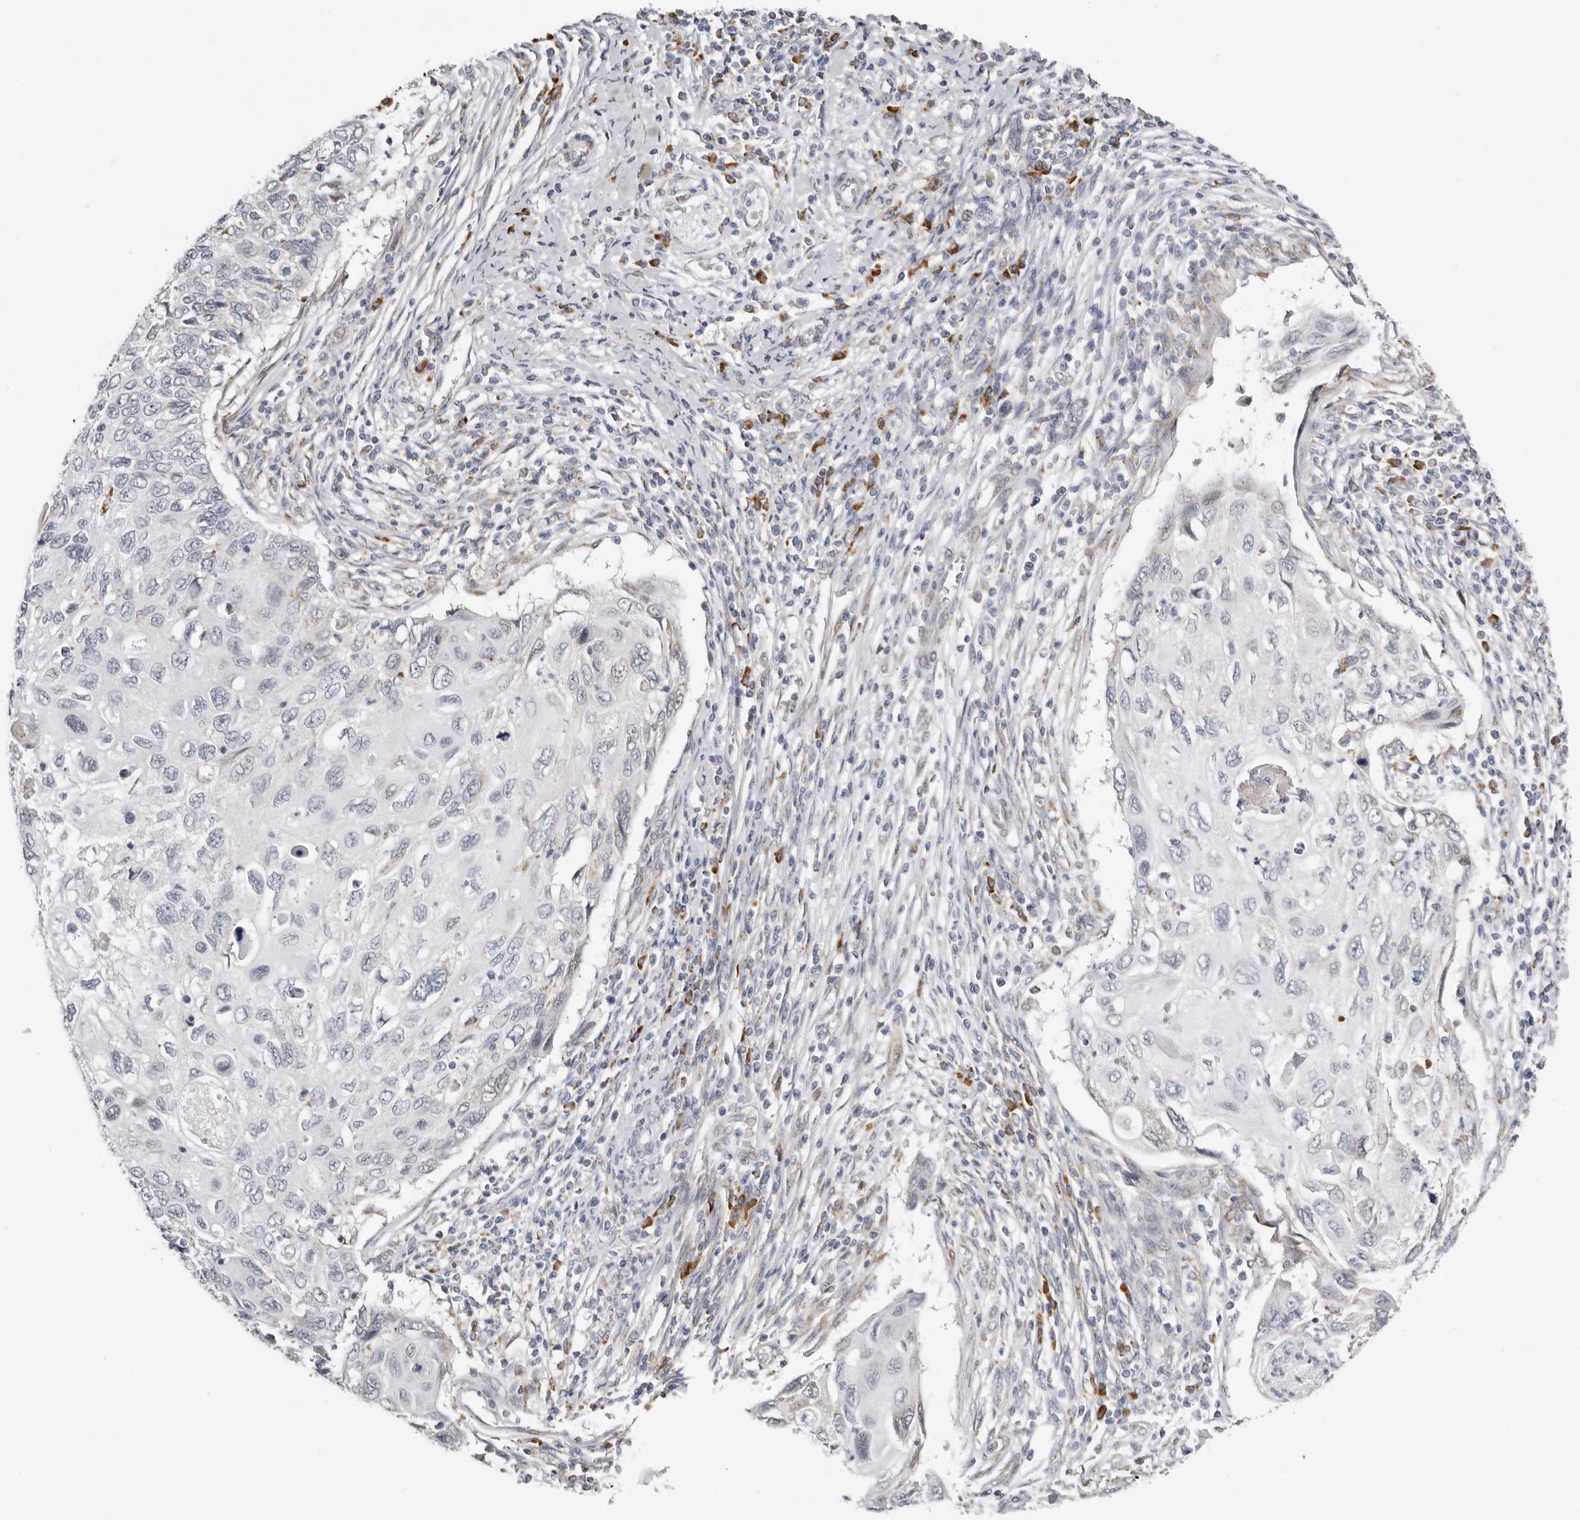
{"staining": {"intensity": "negative", "quantity": "none", "location": "none"}, "tissue": "cervical cancer", "cell_type": "Tumor cells", "image_type": "cancer", "snomed": [{"axis": "morphology", "description": "Squamous cell carcinoma, NOS"}, {"axis": "topography", "description": "Cervix"}], "caption": "Photomicrograph shows no significant protein staining in tumor cells of squamous cell carcinoma (cervical). (Stains: DAB IHC with hematoxylin counter stain, Microscopy: brightfield microscopy at high magnification).", "gene": "IL32", "patient": {"sex": "female", "age": 70}}